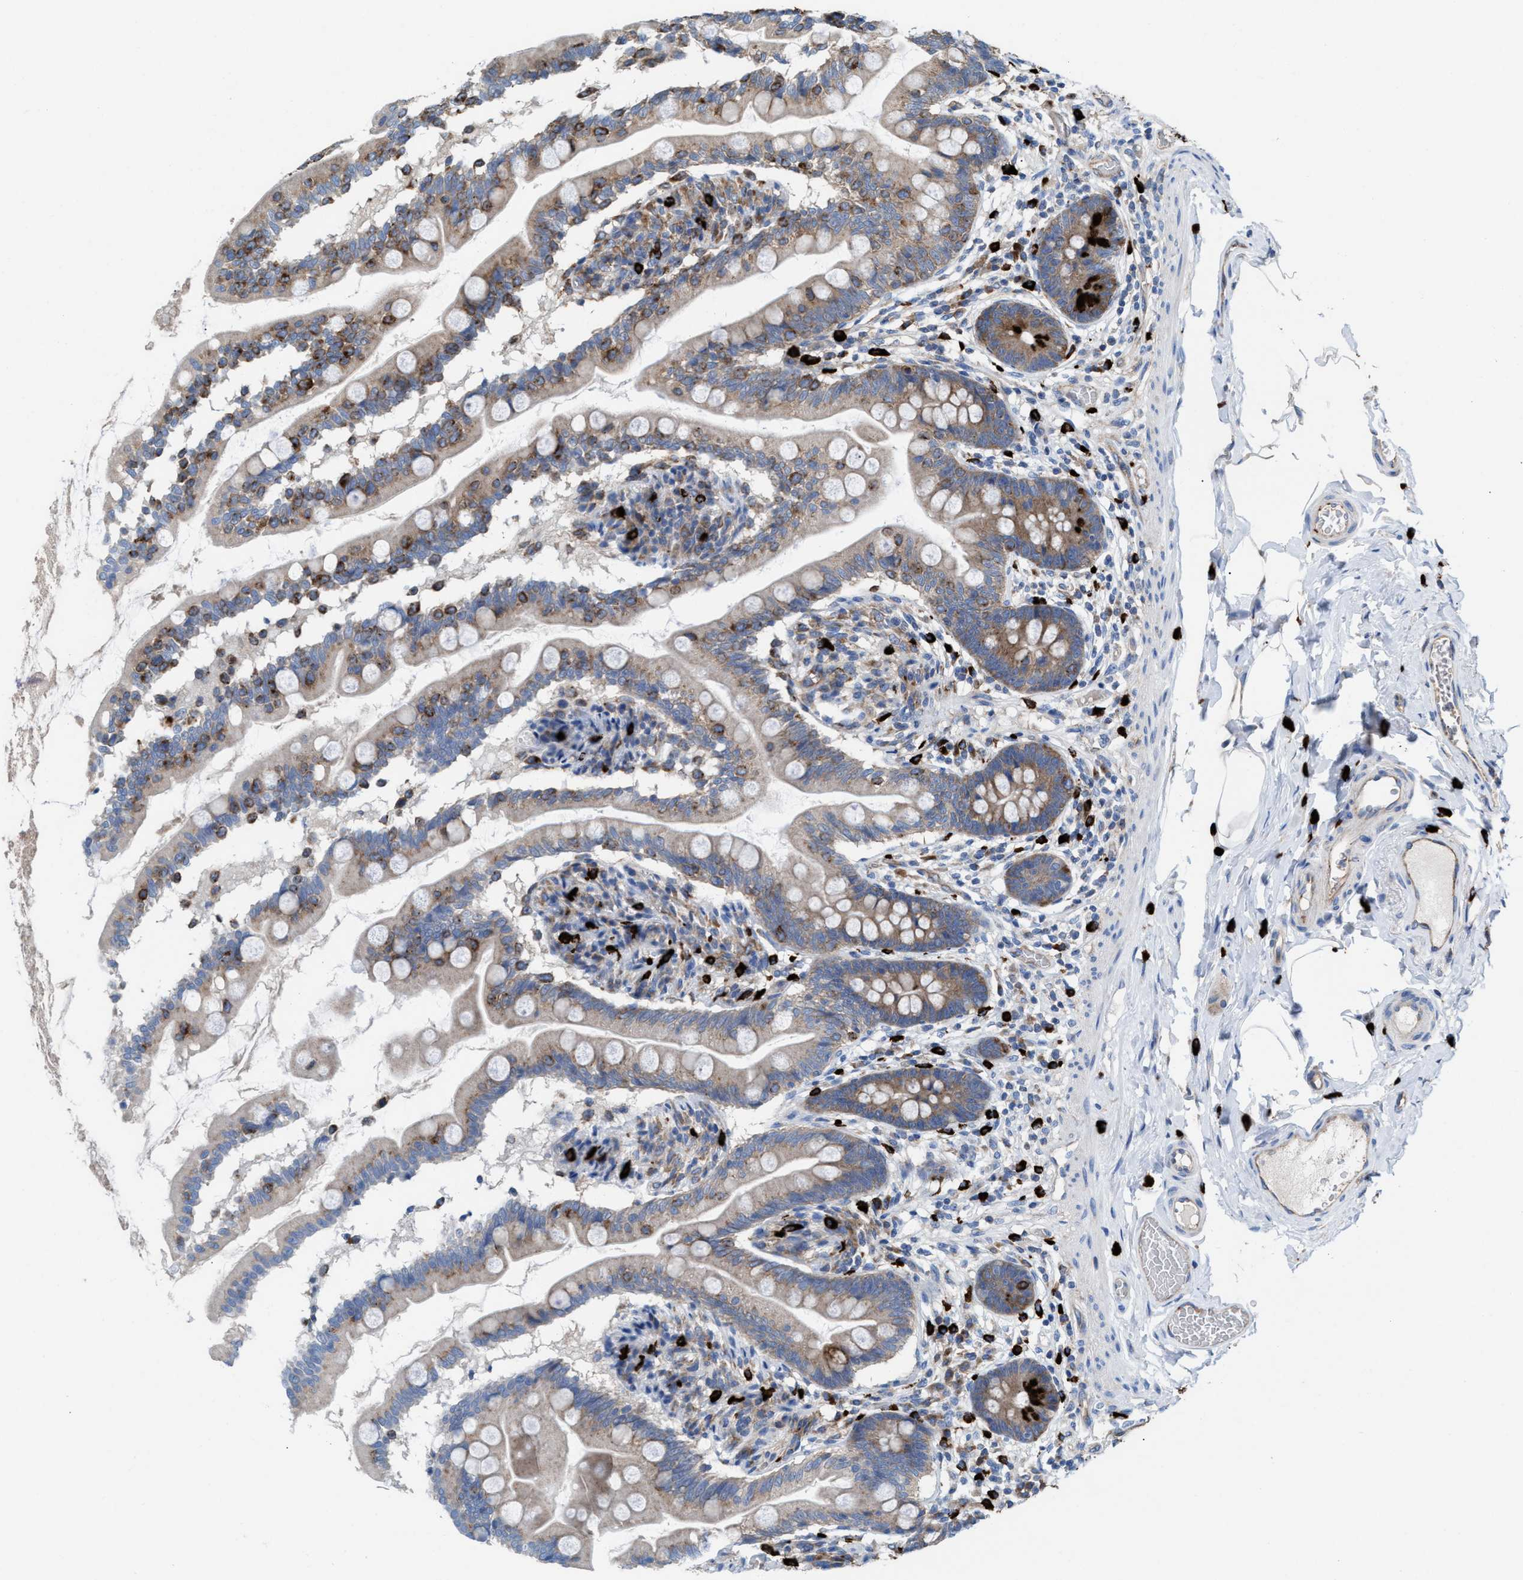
{"staining": {"intensity": "moderate", "quantity": ">75%", "location": "cytoplasmic/membranous"}, "tissue": "small intestine", "cell_type": "Glandular cells", "image_type": "normal", "snomed": [{"axis": "morphology", "description": "Normal tissue, NOS"}, {"axis": "topography", "description": "Small intestine"}], "caption": "Immunohistochemistry (IHC) photomicrograph of benign human small intestine stained for a protein (brown), which exhibits medium levels of moderate cytoplasmic/membranous expression in approximately >75% of glandular cells.", "gene": "NYAP1", "patient": {"sex": "female", "age": 56}}